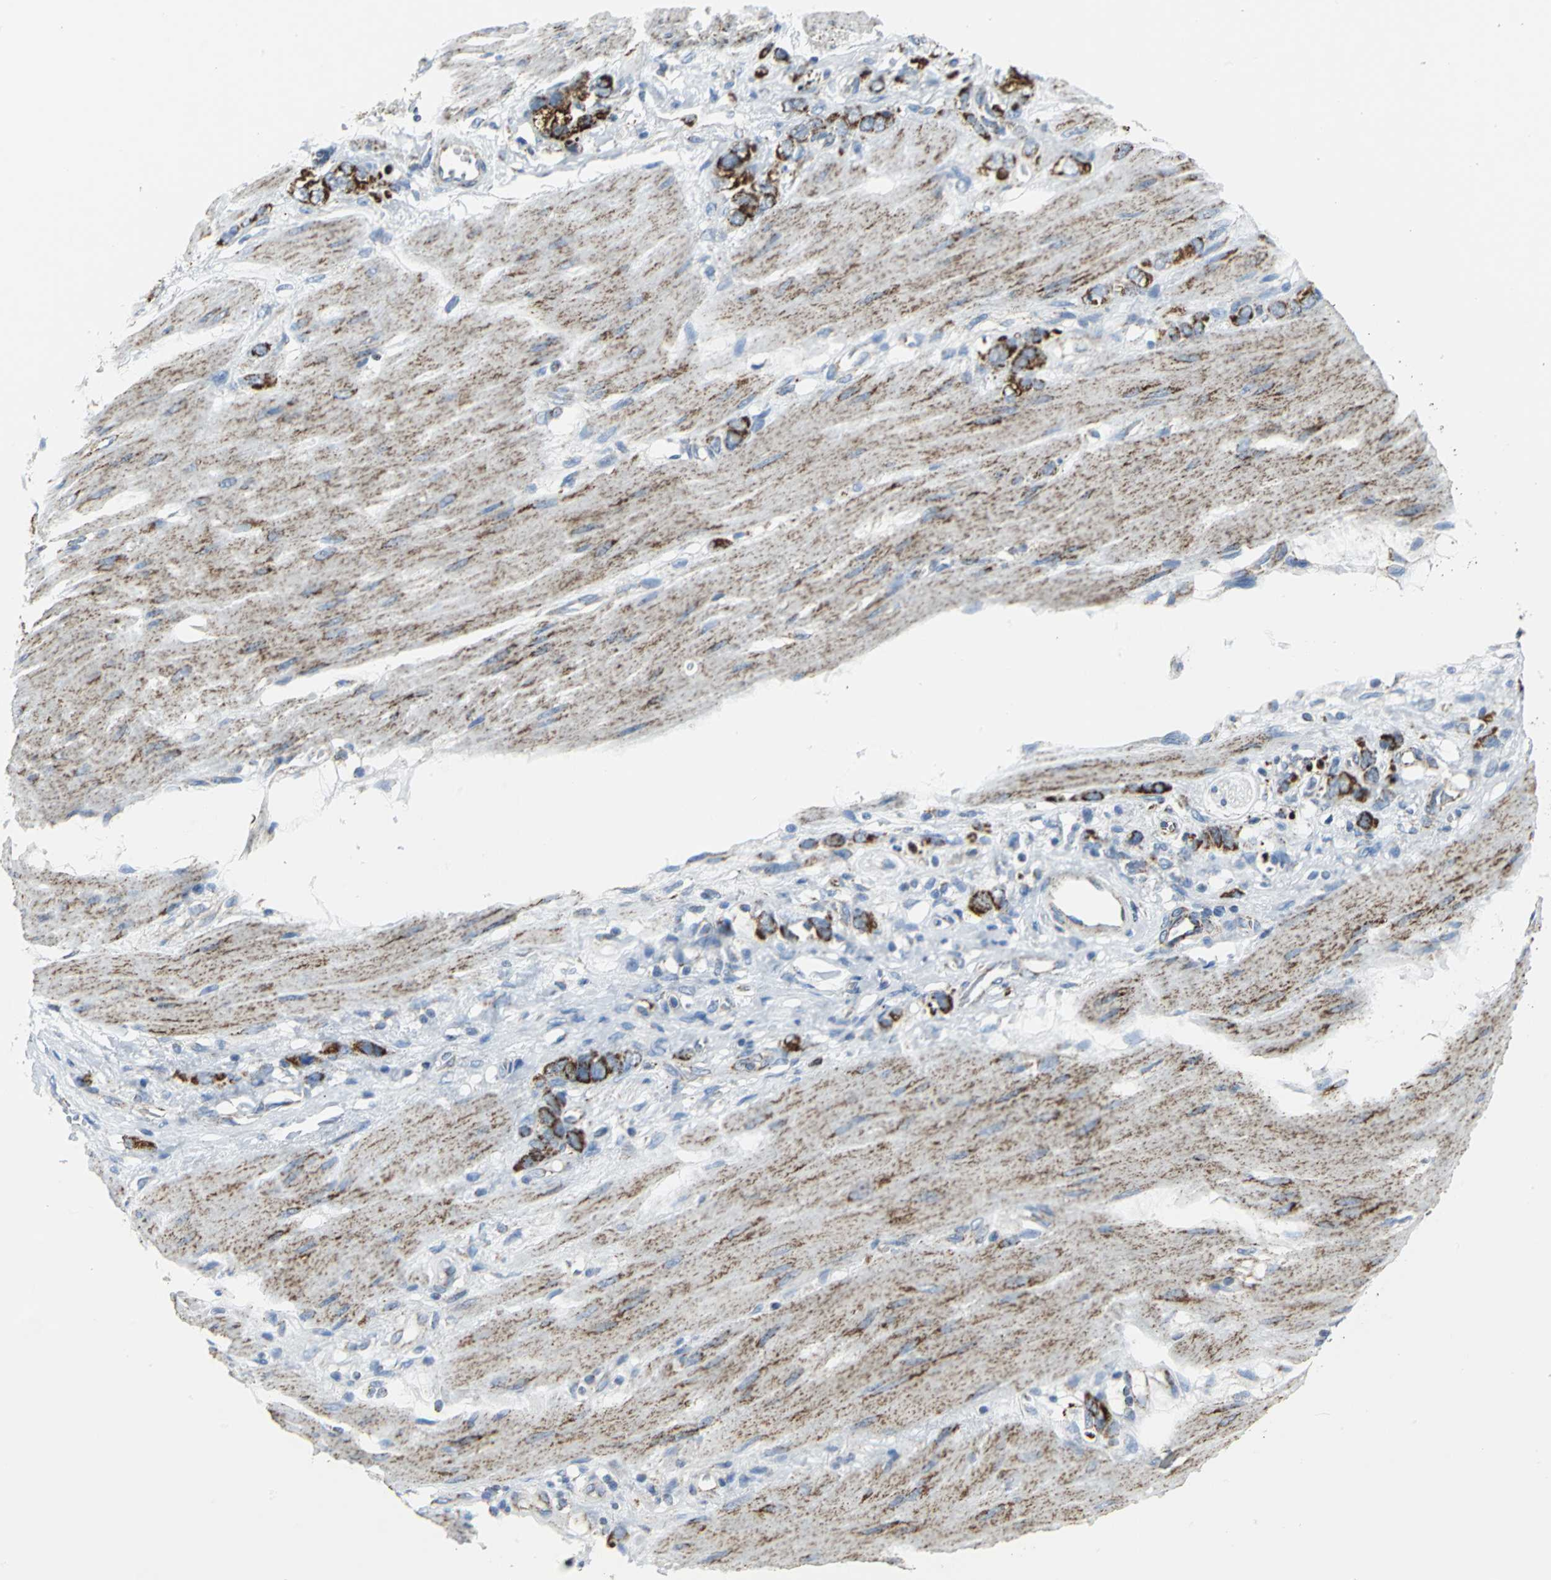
{"staining": {"intensity": "strong", "quantity": ">75%", "location": "cytoplasmic/membranous"}, "tissue": "stomach cancer", "cell_type": "Tumor cells", "image_type": "cancer", "snomed": [{"axis": "morphology", "description": "Adenocarcinoma, NOS"}, {"axis": "topography", "description": "Stomach"}], "caption": "Protein expression analysis of human adenocarcinoma (stomach) reveals strong cytoplasmic/membranous expression in about >75% of tumor cells.", "gene": "NTRK1", "patient": {"sex": "male", "age": 82}}